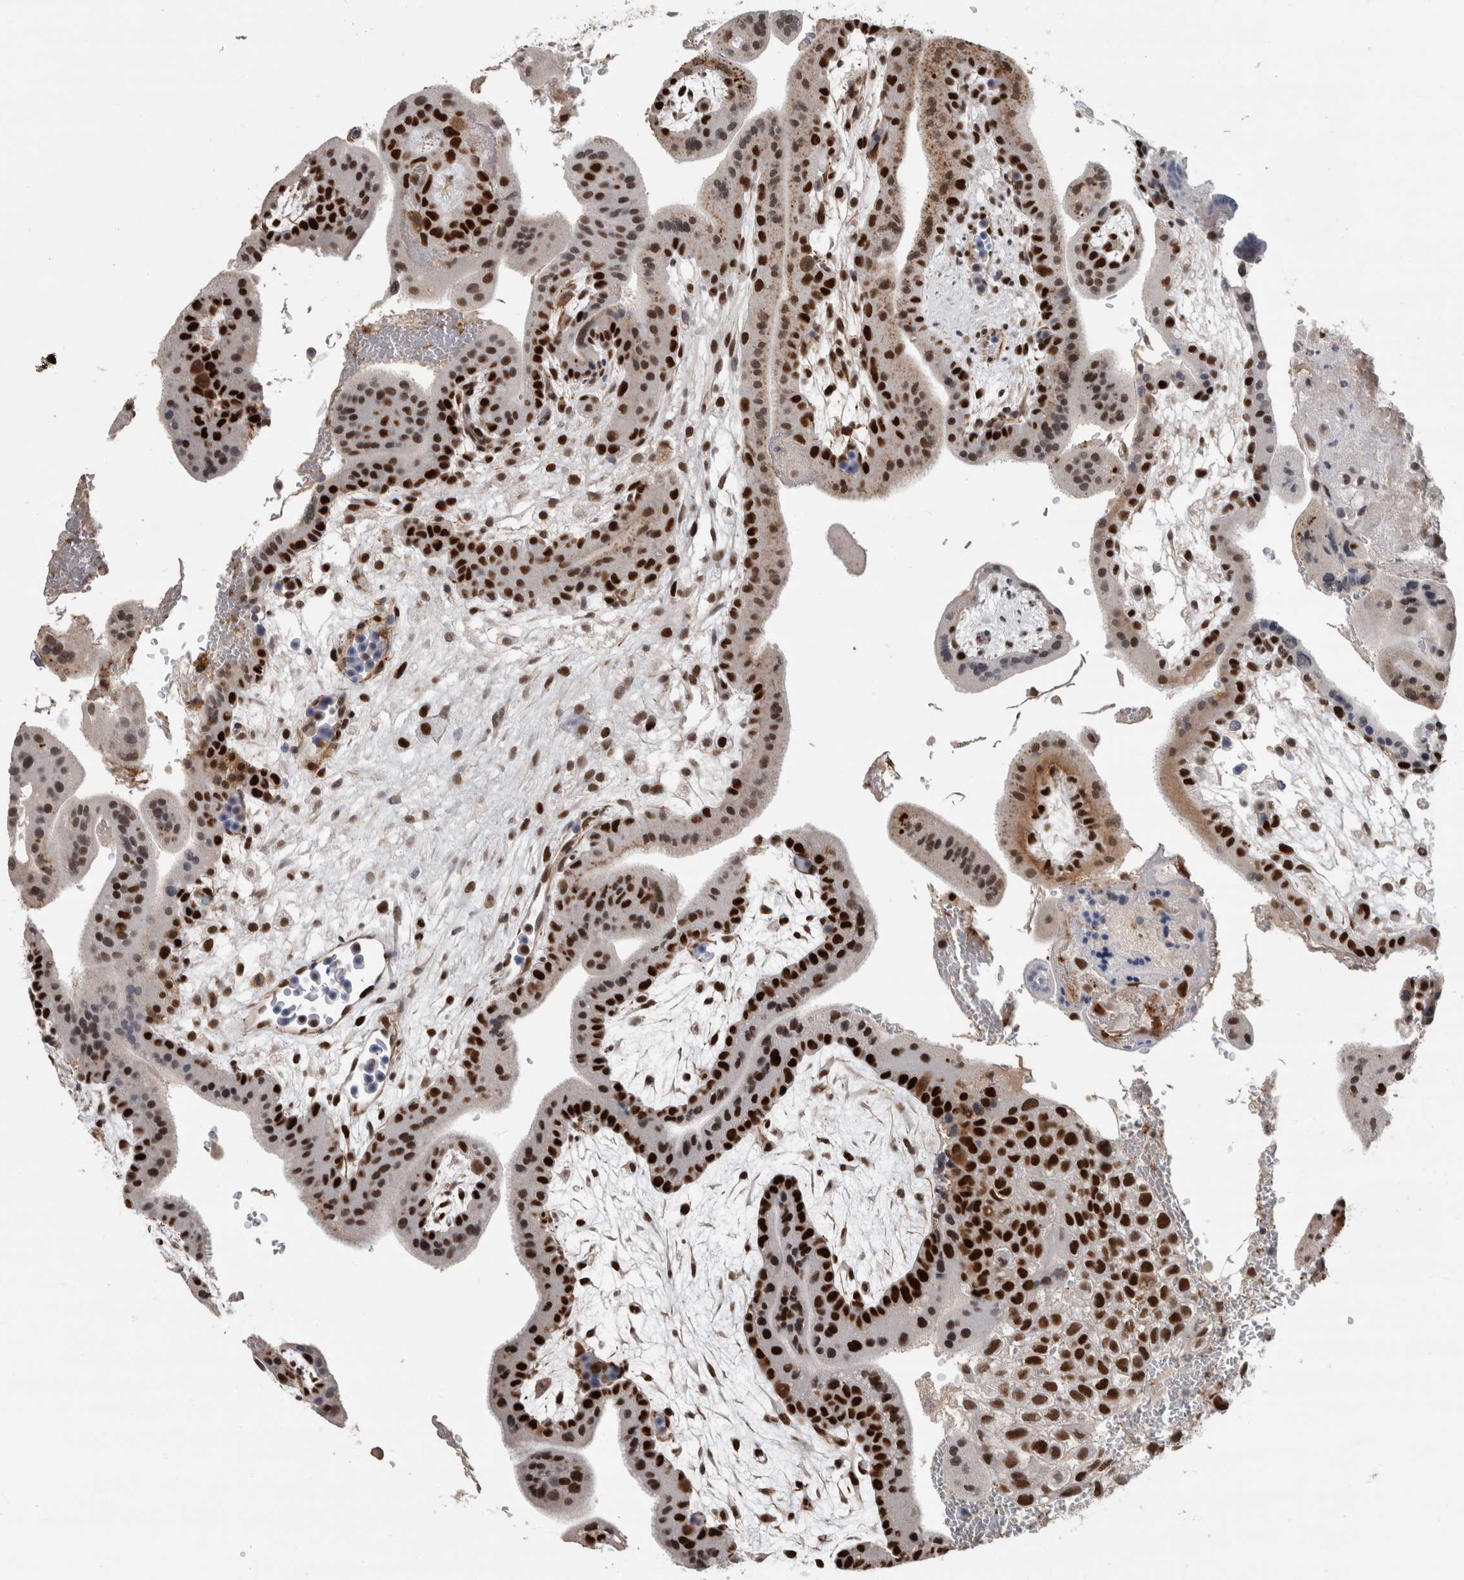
{"staining": {"intensity": "moderate", "quantity": ">75%", "location": "nuclear"}, "tissue": "placenta", "cell_type": "Decidual cells", "image_type": "normal", "snomed": [{"axis": "morphology", "description": "Normal tissue, NOS"}, {"axis": "topography", "description": "Placenta"}], "caption": "Protein analysis of benign placenta displays moderate nuclear staining in about >75% of decidual cells. The staining was performed using DAB (3,3'-diaminobenzidine), with brown indicating positive protein expression. Nuclei are stained blue with hematoxylin.", "gene": "POLD2", "patient": {"sex": "female", "age": 35}}